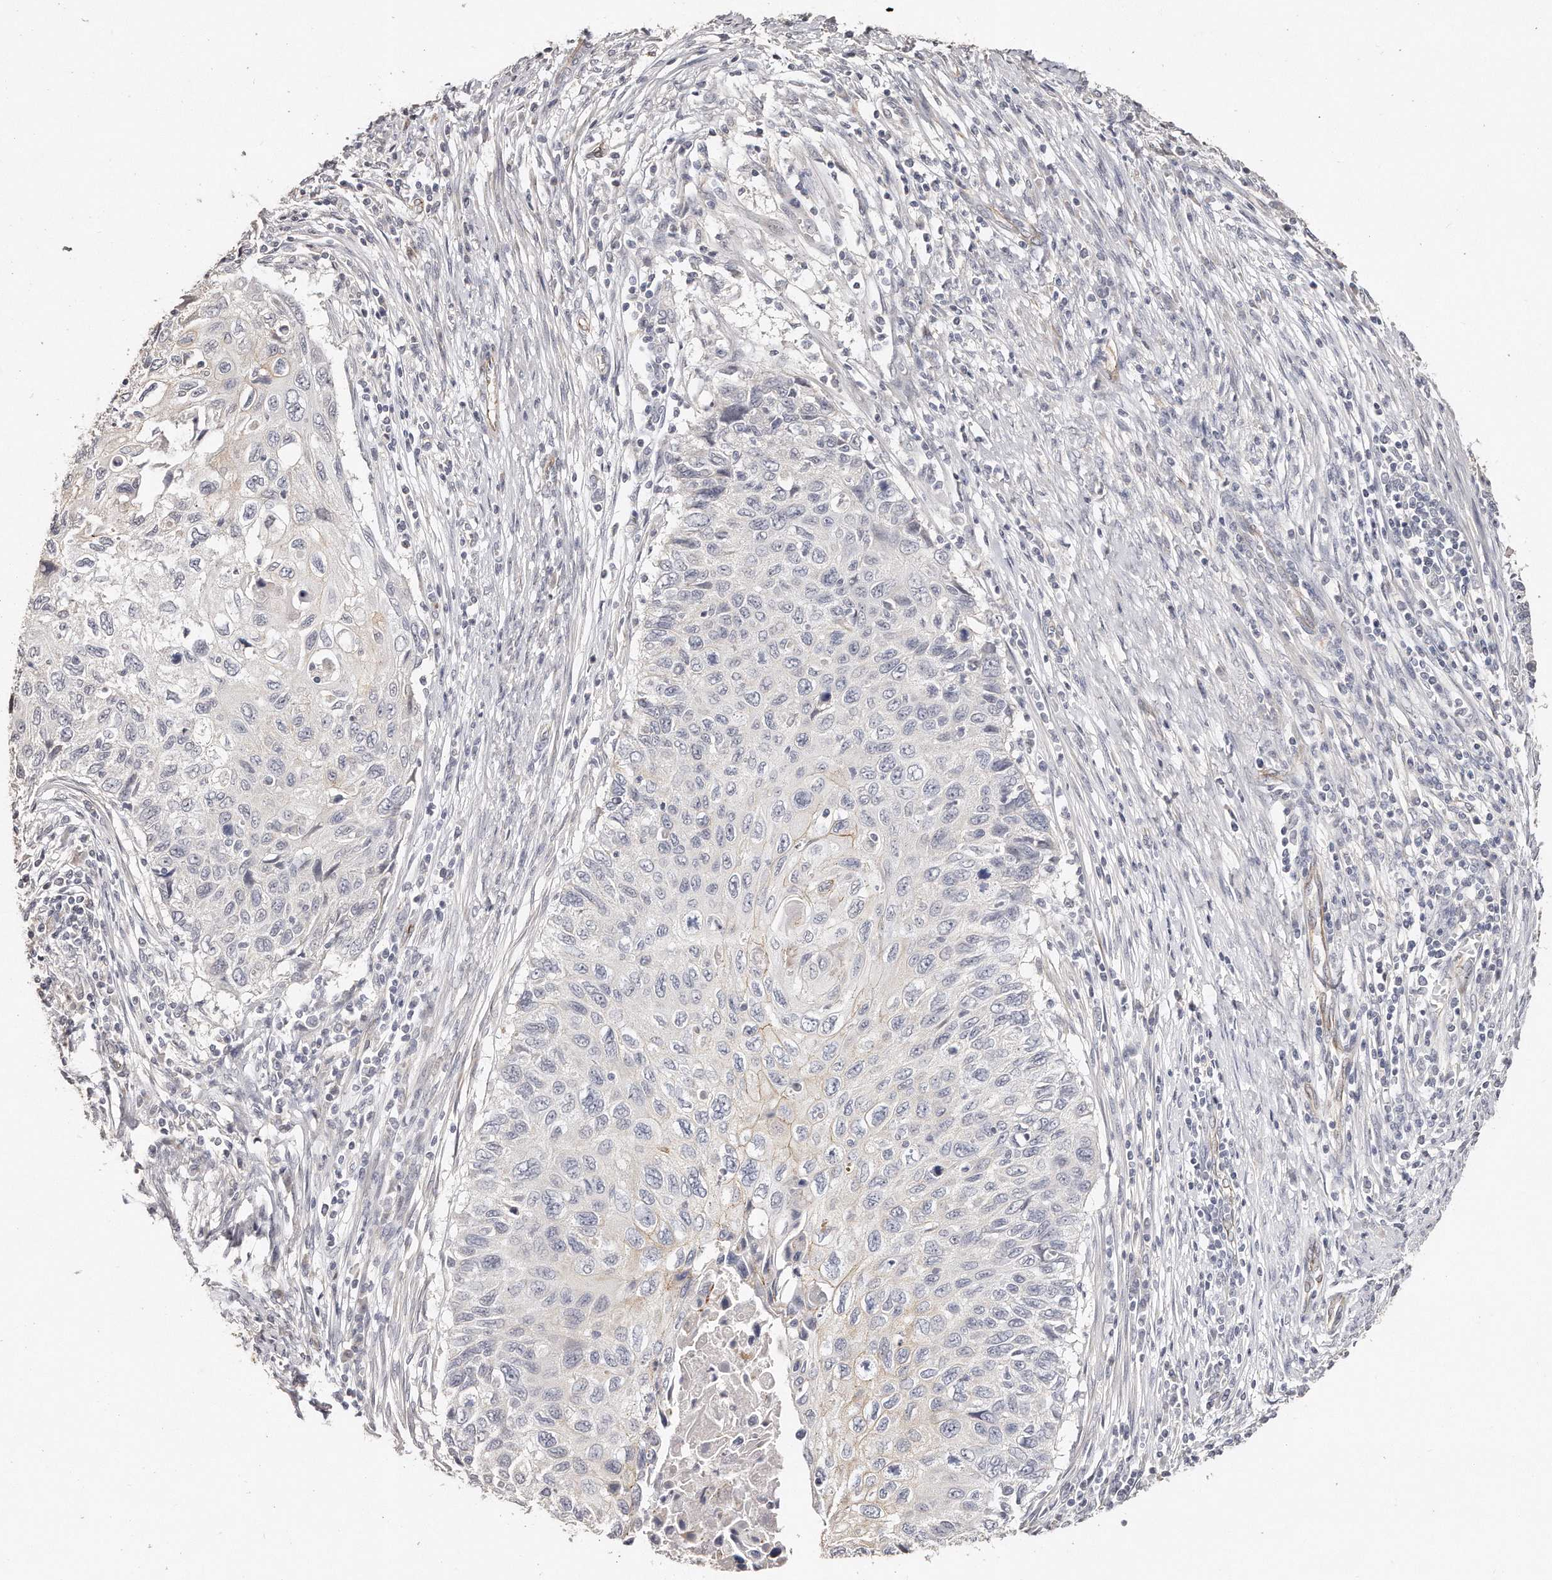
{"staining": {"intensity": "negative", "quantity": "none", "location": "none"}, "tissue": "cervical cancer", "cell_type": "Tumor cells", "image_type": "cancer", "snomed": [{"axis": "morphology", "description": "Squamous cell carcinoma, NOS"}, {"axis": "topography", "description": "Cervix"}], "caption": "Immunohistochemistry (IHC) histopathology image of cervical cancer stained for a protein (brown), which shows no positivity in tumor cells.", "gene": "ZYG11A", "patient": {"sex": "female", "age": 70}}